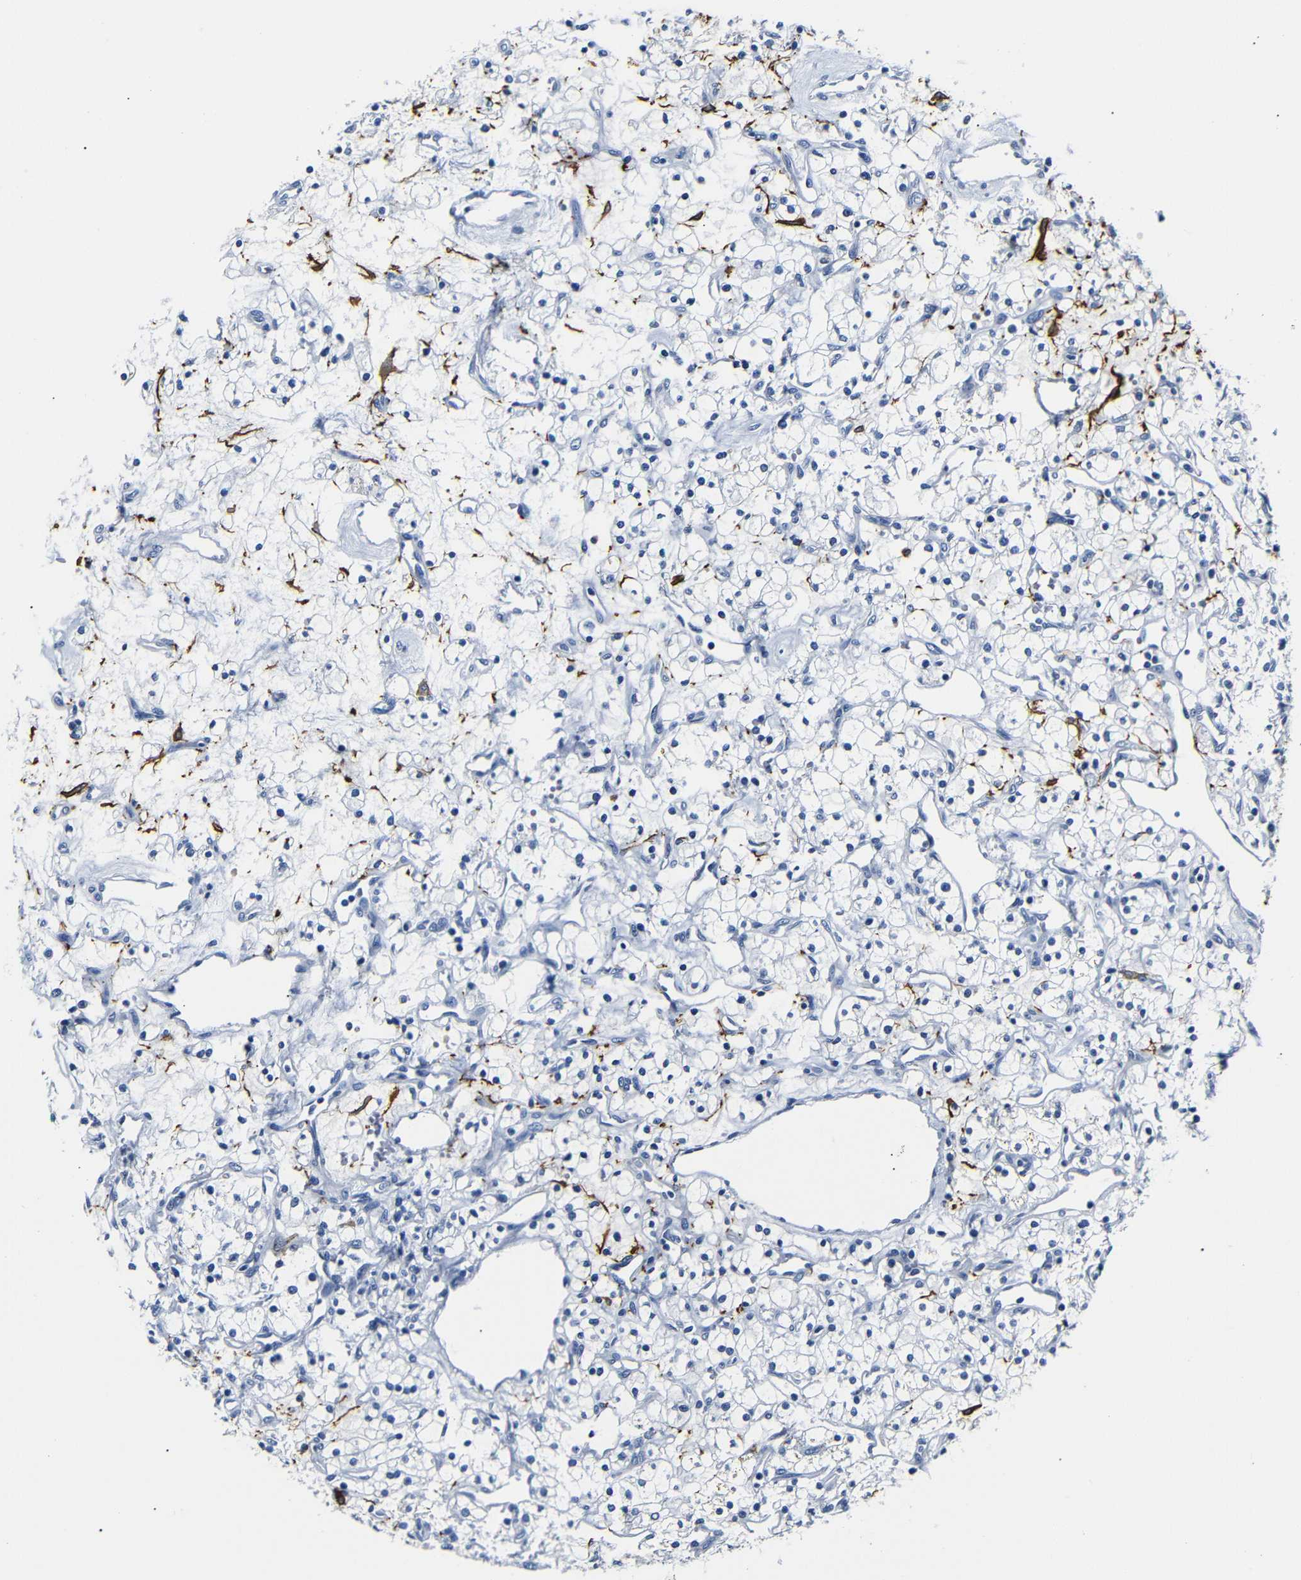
{"staining": {"intensity": "negative", "quantity": "none", "location": "none"}, "tissue": "renal cancer", "cell_type": "Tumor cells", "image_type": "cancer", "snomed": [{"axis": "morphology", "description": "Adenocarcinoma, NOS"}, {"axis": "topography", "description": "Kidney"}], "caption": "The immunohistochemistry (IHC) histopathology image has no significant expression in tumor cells of renal cancer tissue.", "gene": "GAP43", "patient": {"sex": "female", "age": 60}}